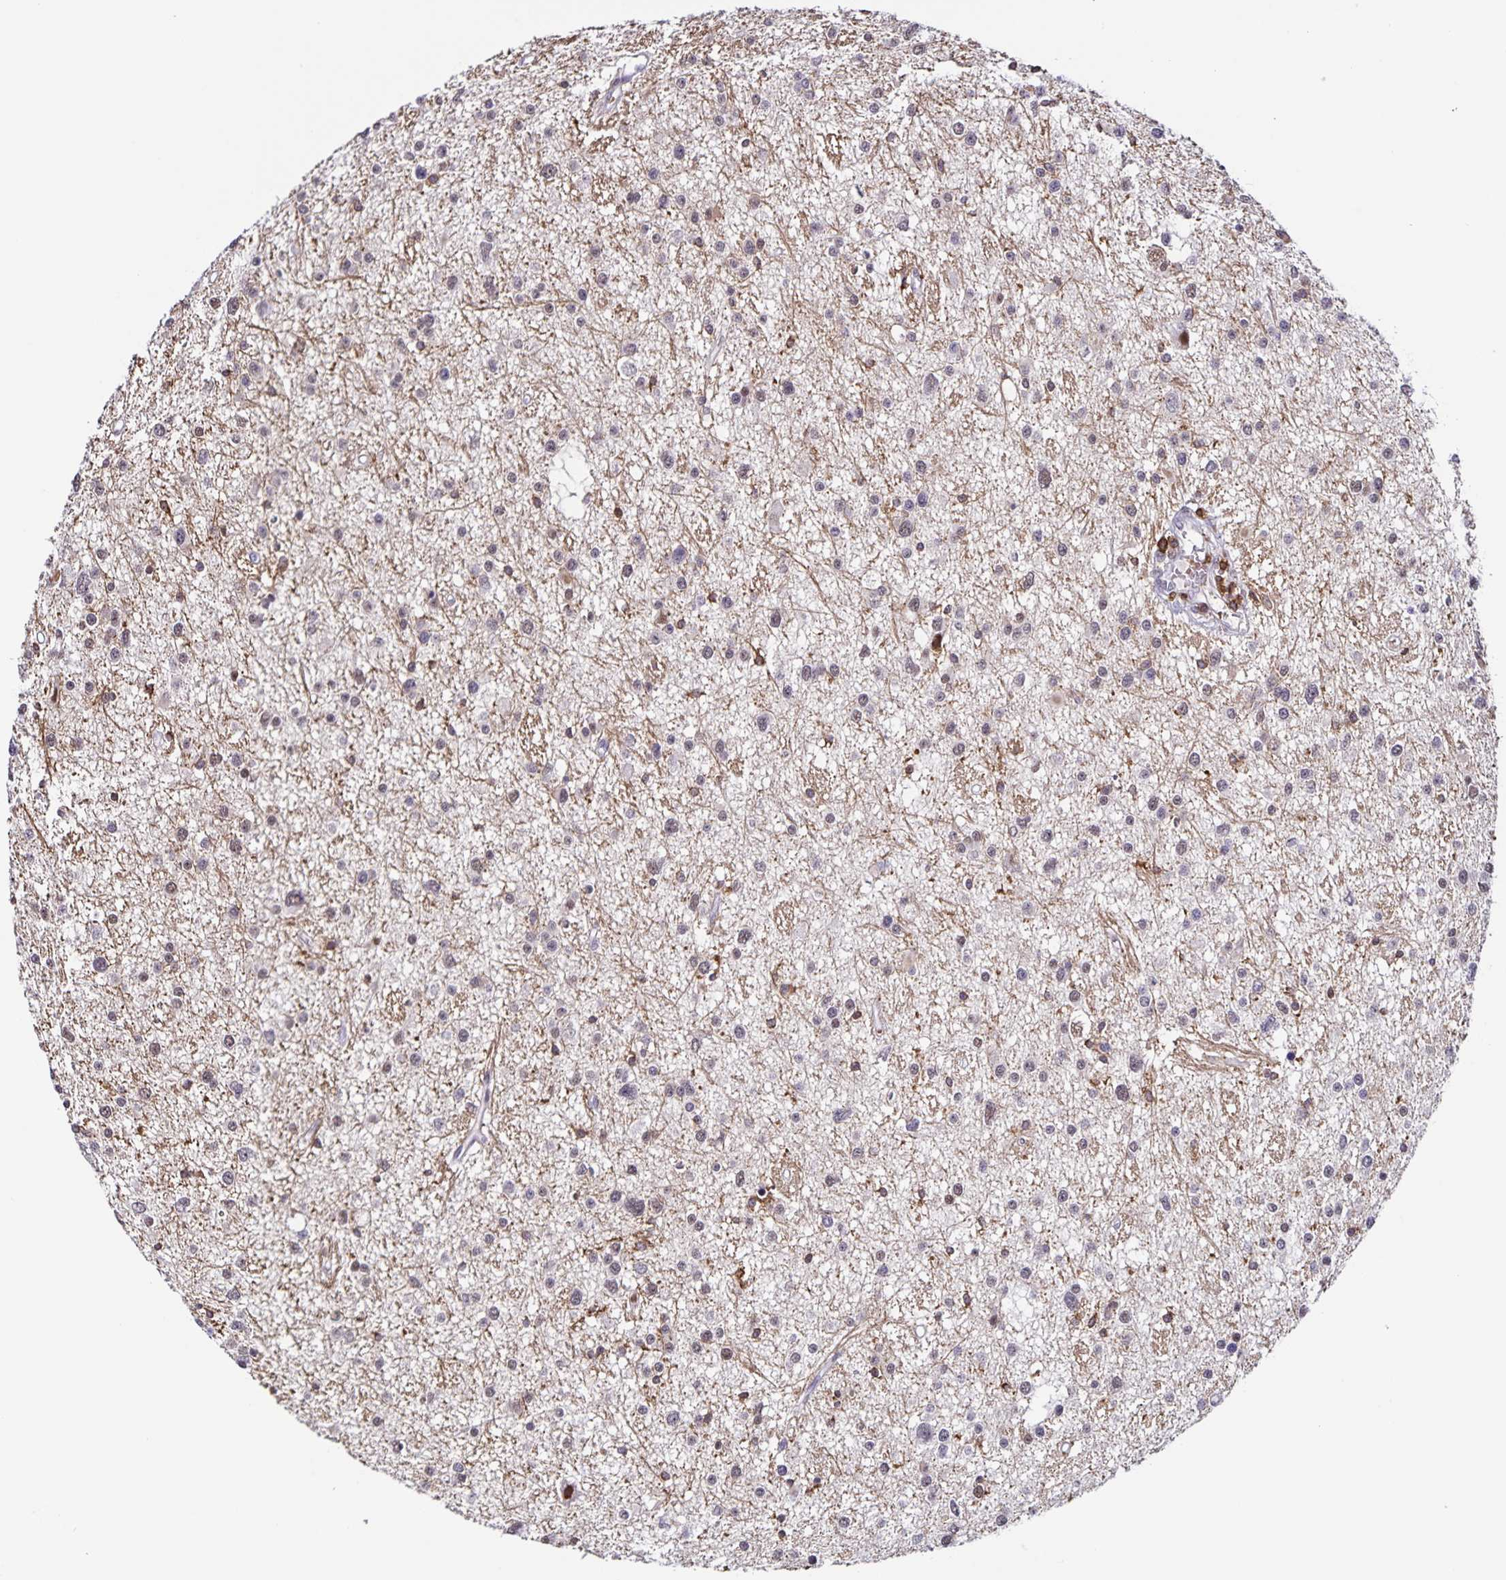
{"staining": {"intensity": "weak", "quantity": "25%-75%", "location": "nuclear"}, "tissue": "glioma", "cell_type": "Tumor cells", "image_type": "cancer", "snomed": [{"axis": "morphology", "description": "Glioma, malignant, High grade"}, {"axis": "topography", "description": "Brain"}], "caption": "High-grade glioma (malignant) tissue exhibits weak nuclear expression in approximately 25%-75% of tumor cells, visualized by immunohistochemistry.", "gene": "STPG4", "patient": {"sex": "male", "age": 54}}